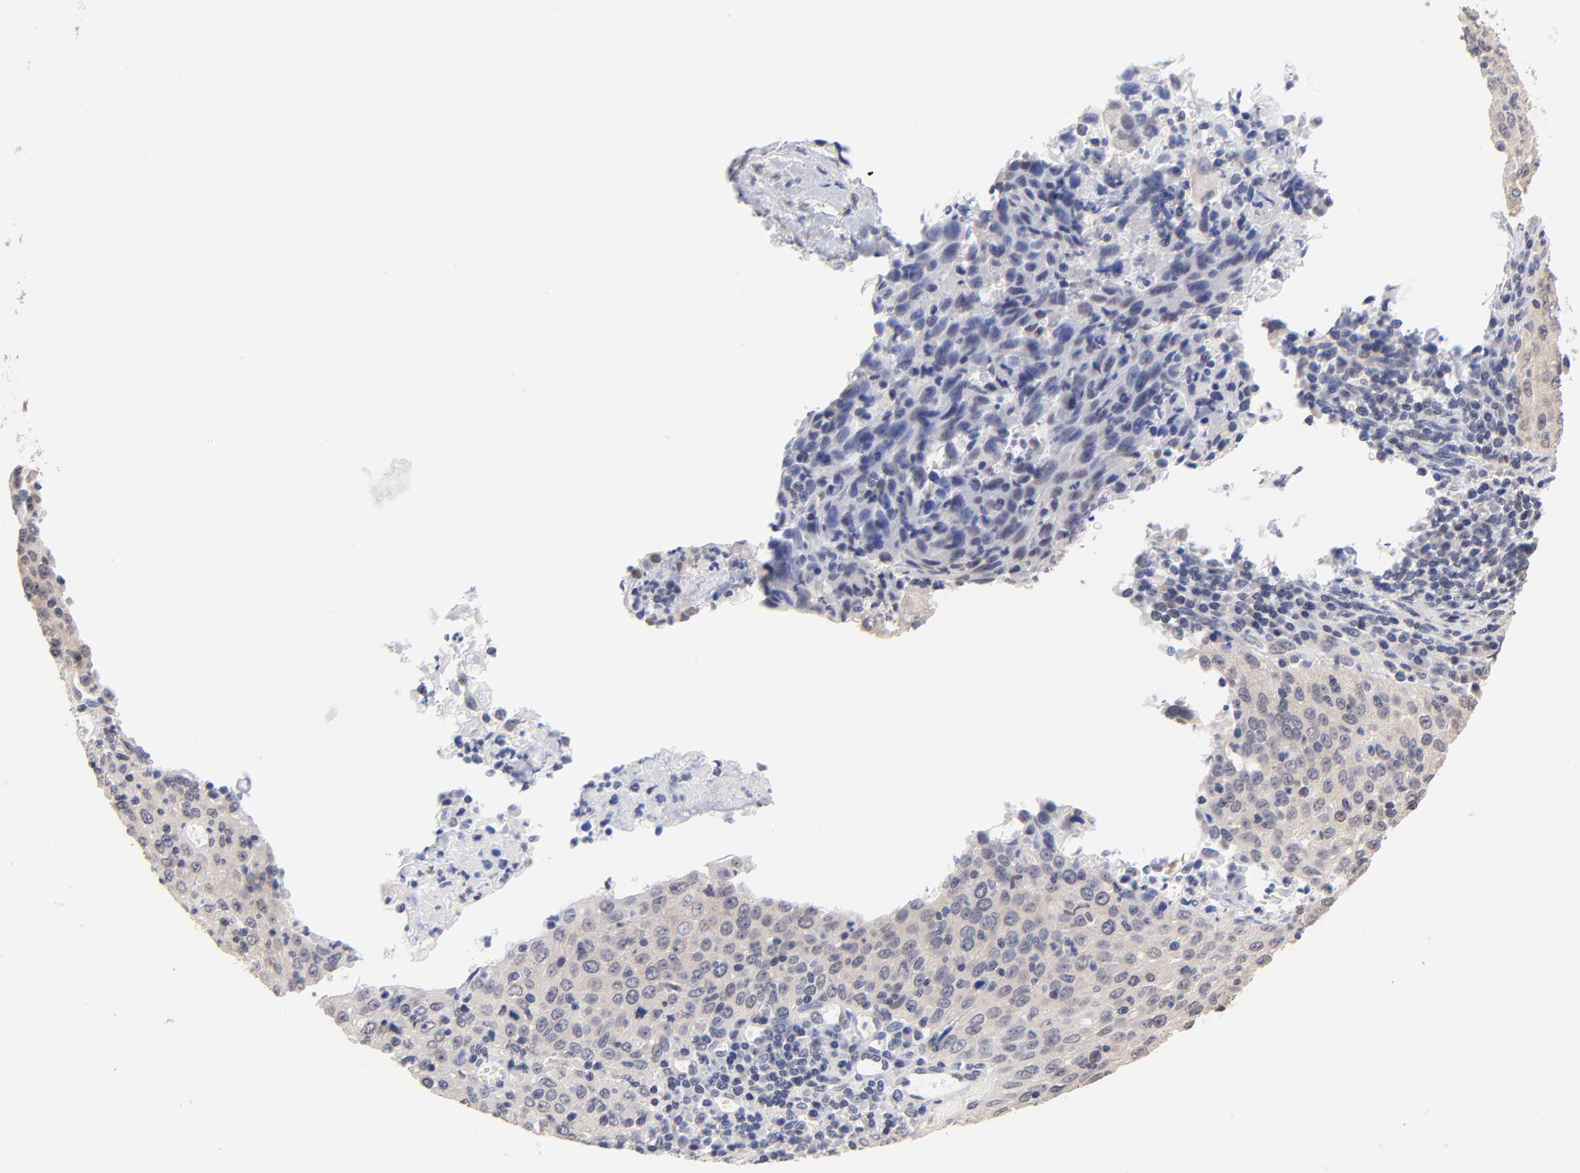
{"staining": {"intensity": "negative", "quantity": "none", "location": "none"}, "tissue": "cervical cancer", "cell_type": "Tumor cells", "image_type": "cancer", "snomed": [{"axis": "morphology", "description": "Squamous cell carcinoma, NOS"}, {"axis": "topography", "description": "Cervix"}], "caption": "Squamous cell carcinoma (cervical) was stained to show a protein in brown. There is no significant positivity in tumor cells. The staining was performed using DAB (3,3'-diaminobenzidine) to visualize the protein expression in brown, while the nuclei were stained in blue with hematoxylin (Magnification: 20x).", "gene": "RIBC2", "patient": {"sex": "female", "age": 27}}